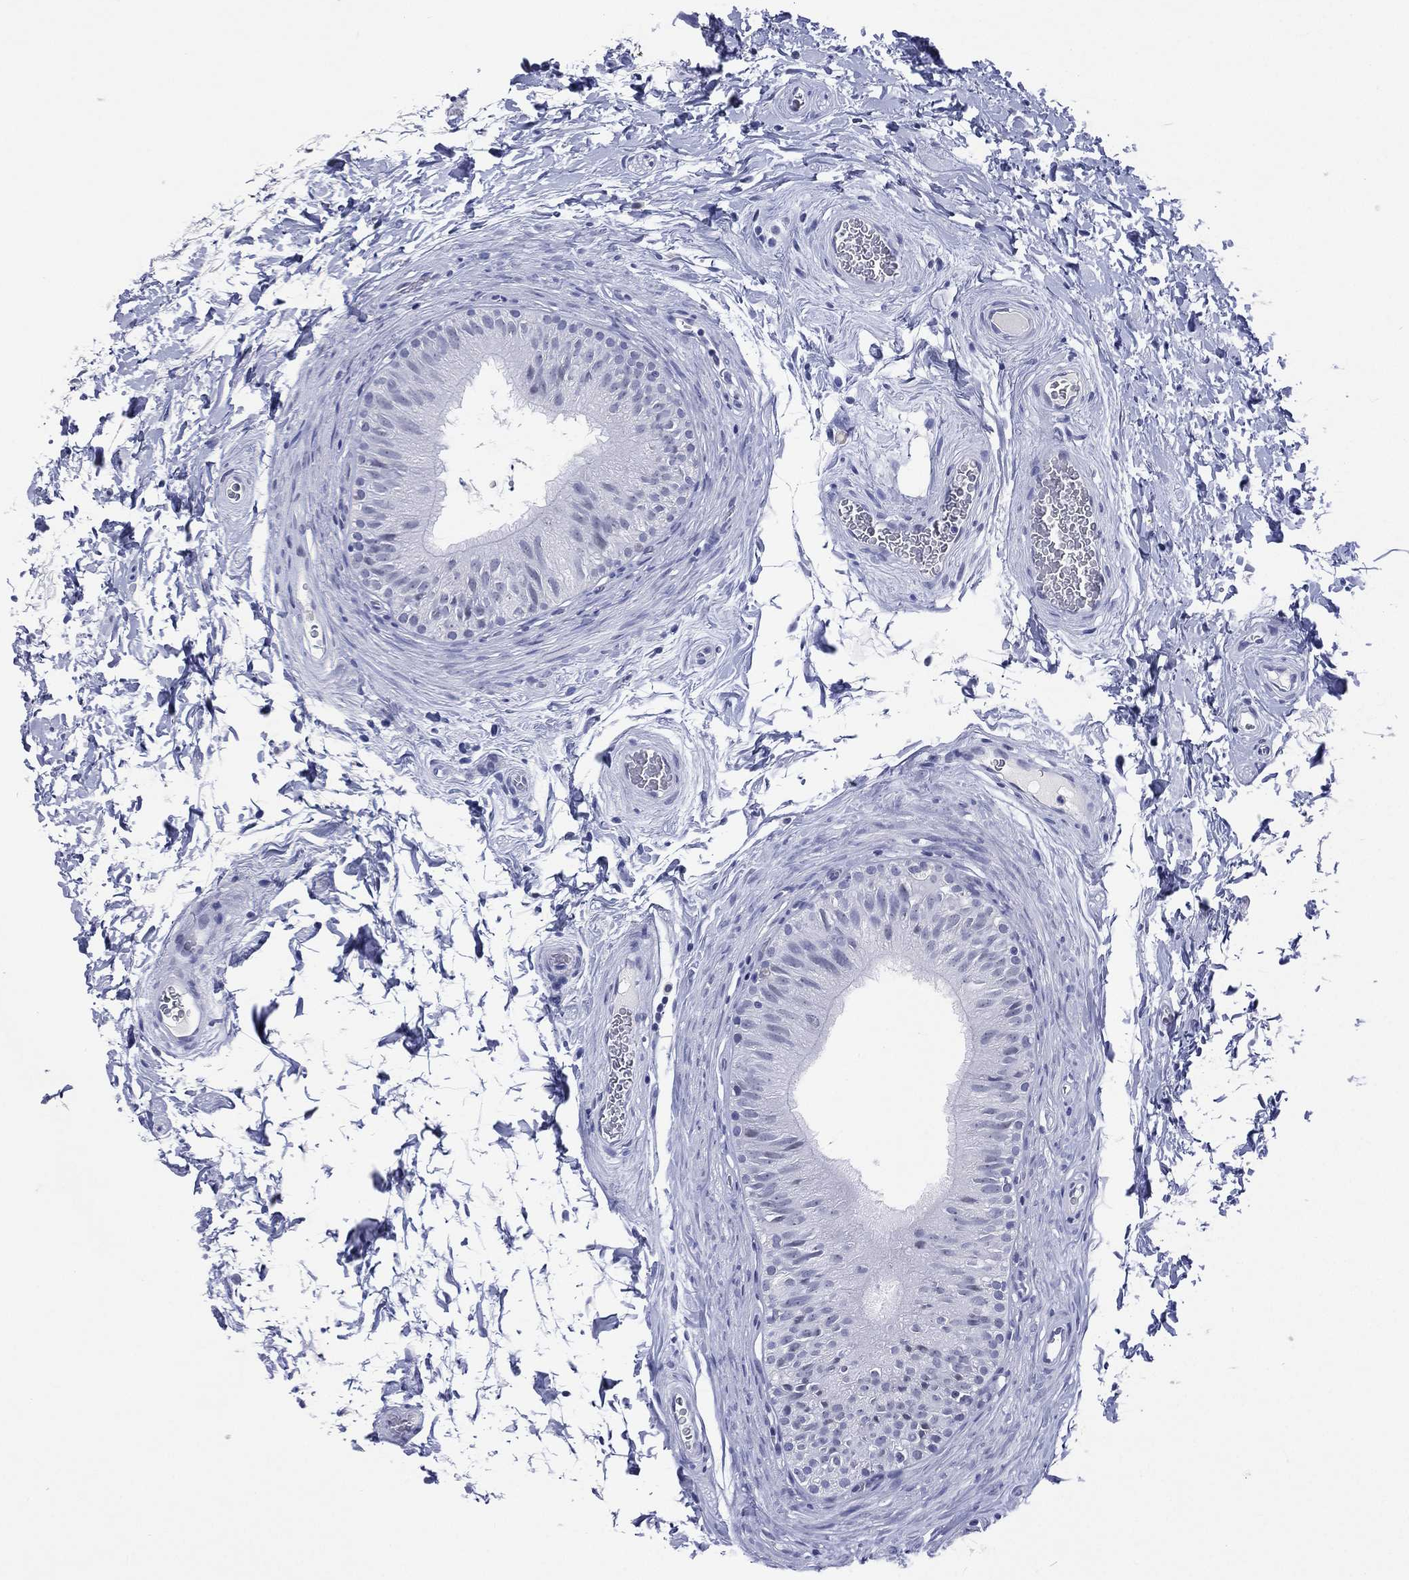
{"staining": {"intensity": "negative", "quantity": "none", "location": "none"}, "tissue": "epididymis", "cell_type": "Glandular cells", "image_type": "normal", "snomed": [{"axis": "morphology", "description": "Normal tissue, NOS"}, {"axis": "topography", "description": "Epididymis"}], "caption": "DAB (3,3'-diaminobenzidine) immunohistochemical staining of benign human epididymis shows no significant staining in glandular cells.", "gene": "SSX1", "patient": {"sex": "male", "age": 34}}